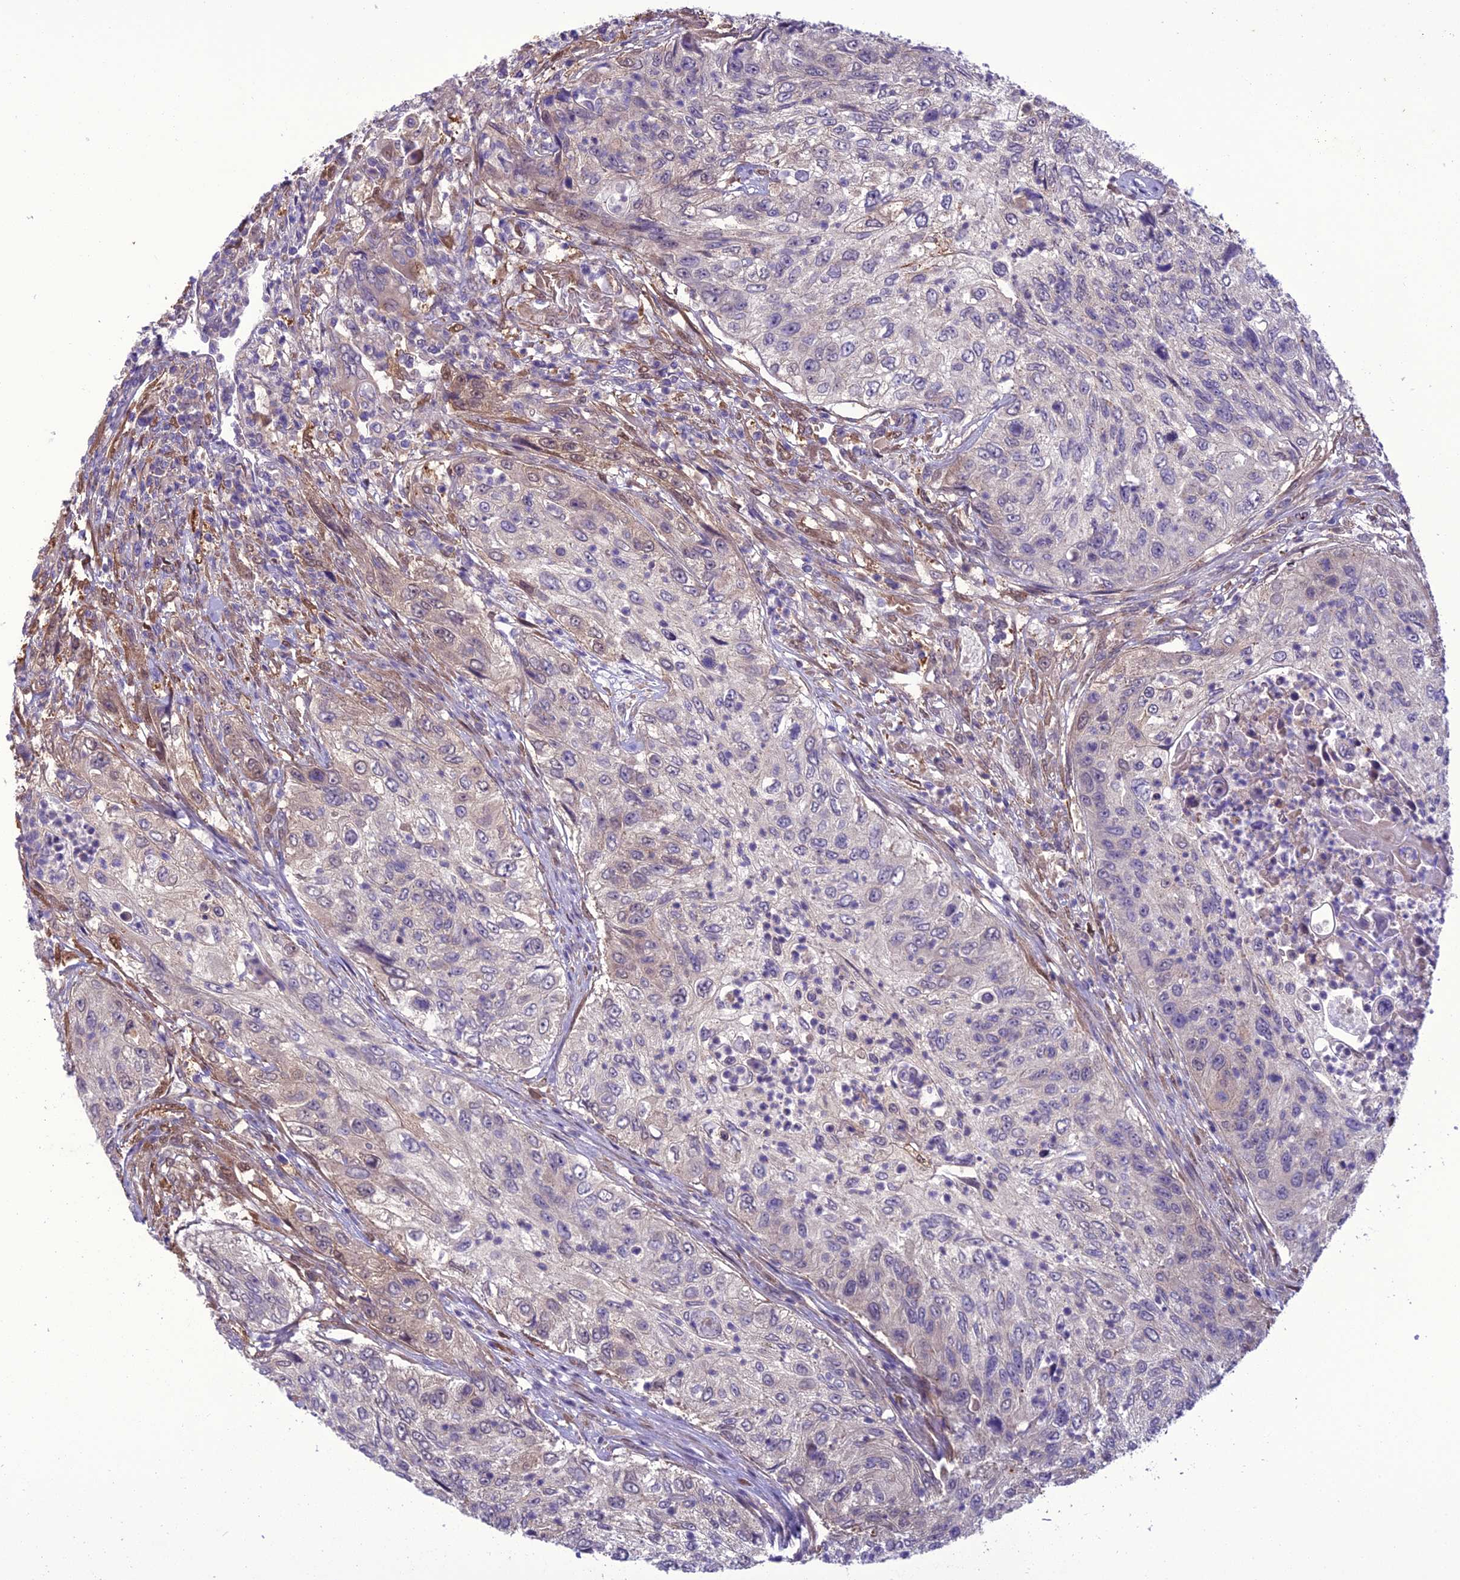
{"staining": {"intensity": "negative", "quantity": "none", "location": "none"}, "tissue": "urothelial cancer", "cell_type": "Tumor cells", "image_type": "cancer", "snomed": [{"axis": "morphology", "description": "Urothelial carcinoma, High grade"}, {"axis": "topography", "description": "Urinary bladder"}], "caption": "Image shows no protein expression in tumor cells of urothelial cancer tissue.", "gene": "BORCS6", "patient": {"sex": "female", "age": 60}}